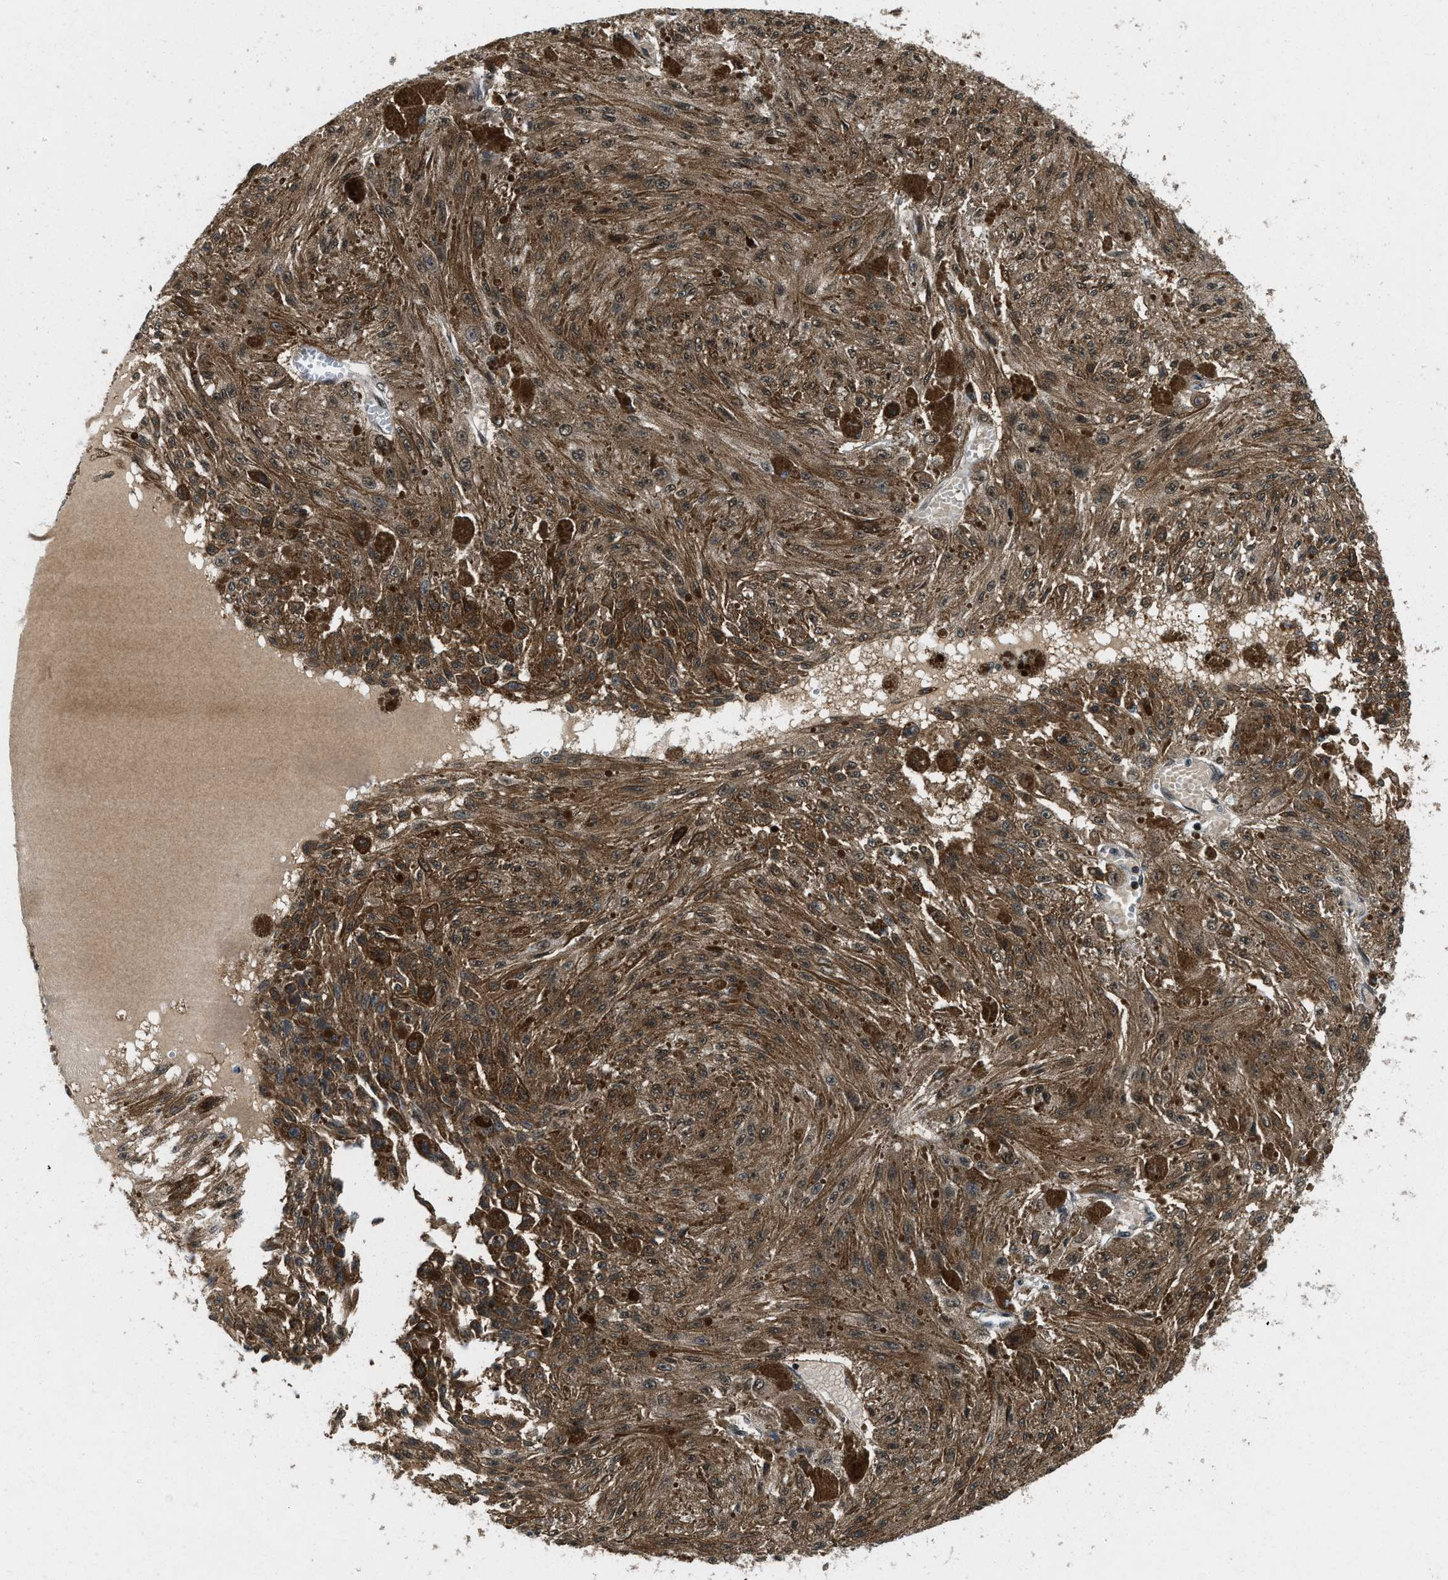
{"staining": {"intensity": "moderate", "quantity": ">75%", "location": "cytoplasmic/membranous,nuclear"}, "tissue": "melanoma", "cell_type": "Tumor cells", "image_type": "cancer", "snomed": [{"axis": "morphology", "description": "Malignant melanoma, NOS"}, {"axis": "topography", "description": "Other"}], "caption": "Immunohistochemistry (IHC) image of neoplastic tissue: malignant melanoma stained using immunohistochemistry (IHC) displays medium levels of moderate protein expression localized specifically in the cytoplasmic/membranous and nuclear of tumor cells, appearing as a cytoplasmic/membranous and nuclear brown color.", "gene": "SAFB", "patient": {"sex": "male", "age": 79}}